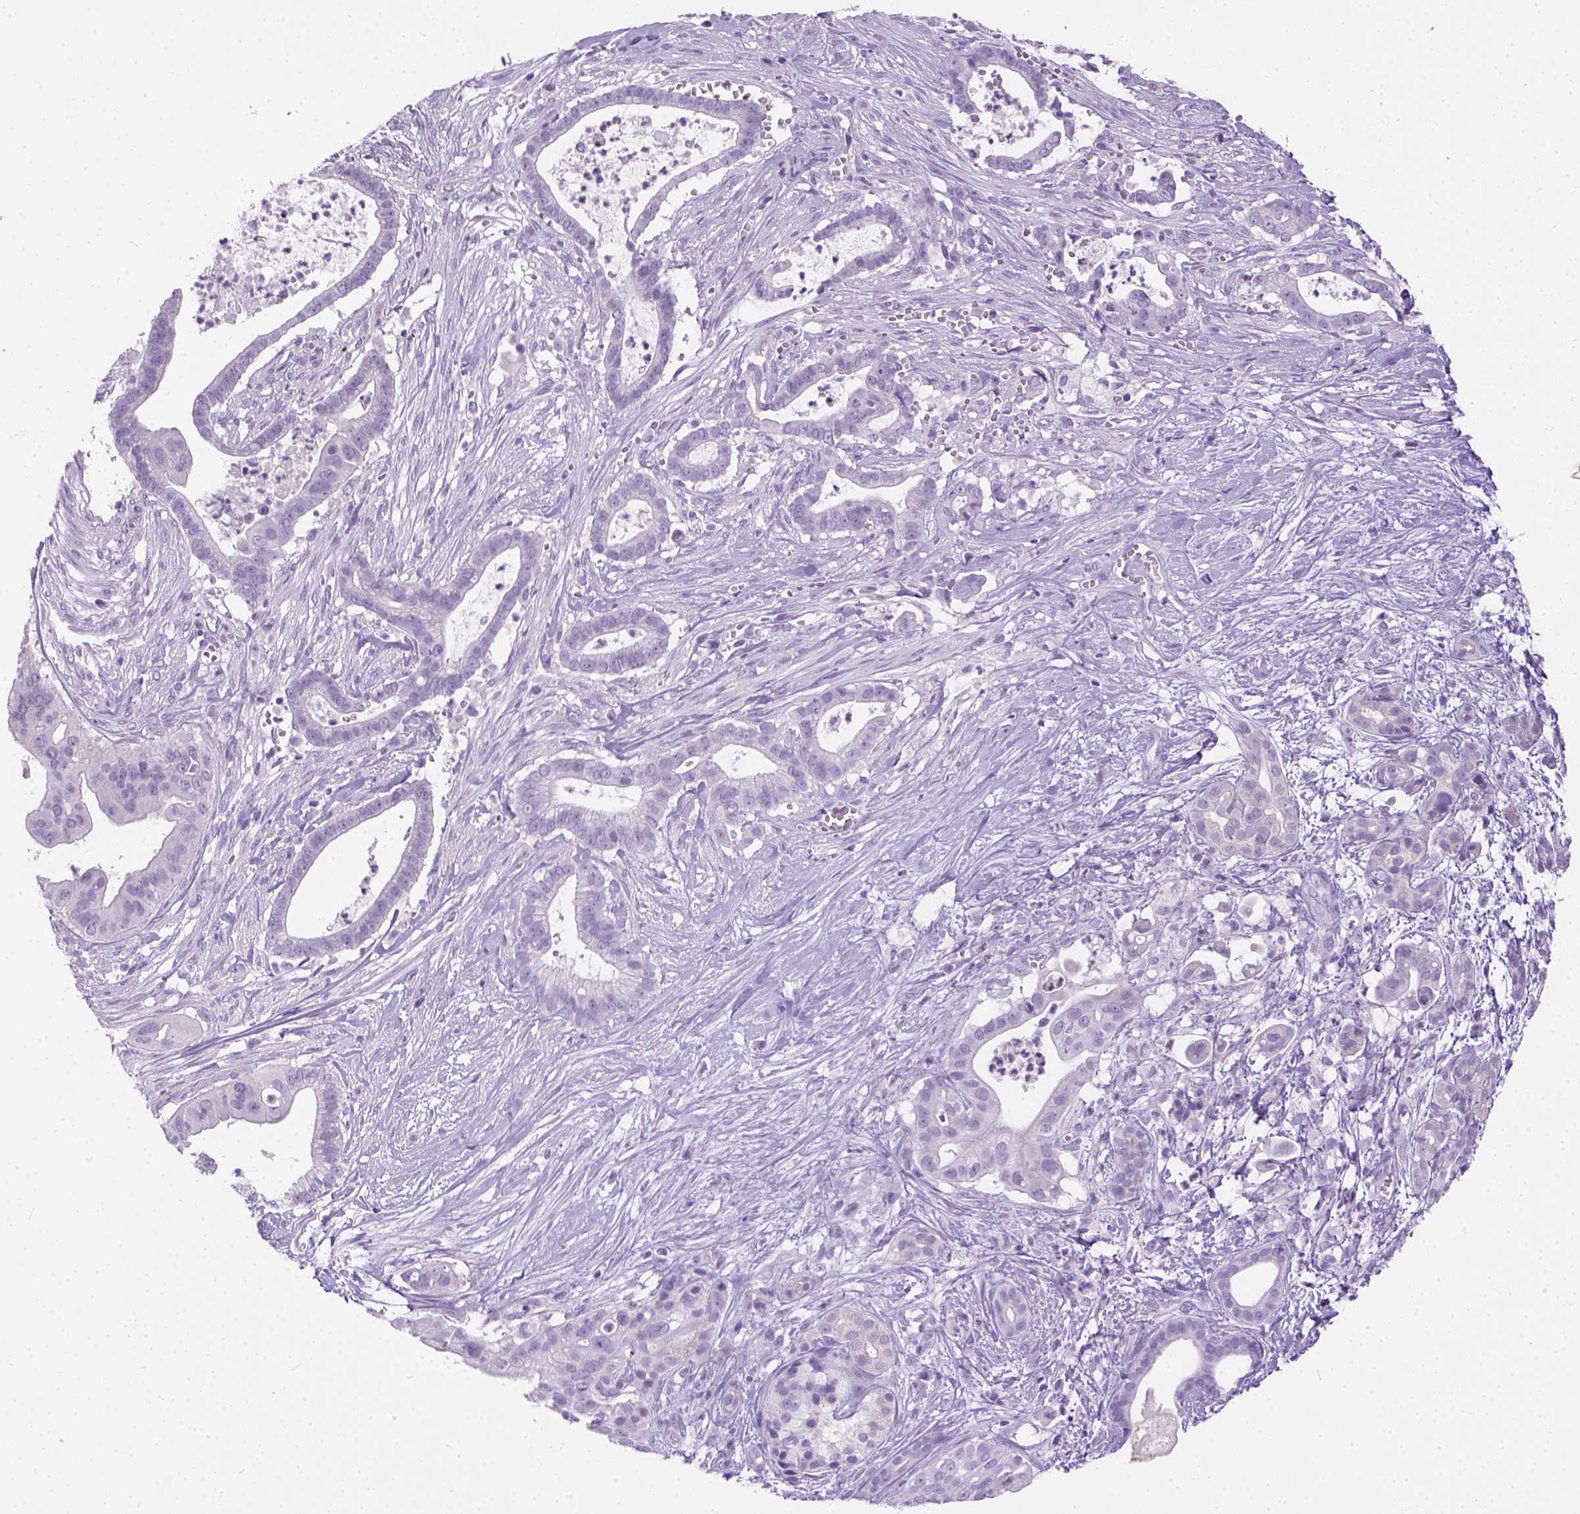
{"staining": {"intensity": "negative", "quantity": "none", "location": "none"}, "tissue": "pancreatic cancer", "cell_type": "Tumor cells", "image_type": "cancer", "snomed": [{"axis": "morphology", "description": "Adenocarcinoma, NOS"}, {"axis": "topography", "description": "Pancreas"}], "caption": "Immunohistochemistry (IHC) image of pancreatic cancer stained for a protein (brown), which displays no staining in tumor cells. (DAB immunohistochemistry (IHC), high magnification).", "gene": "TMEM38A", "patient": {"sex": "male", "age": 61}}